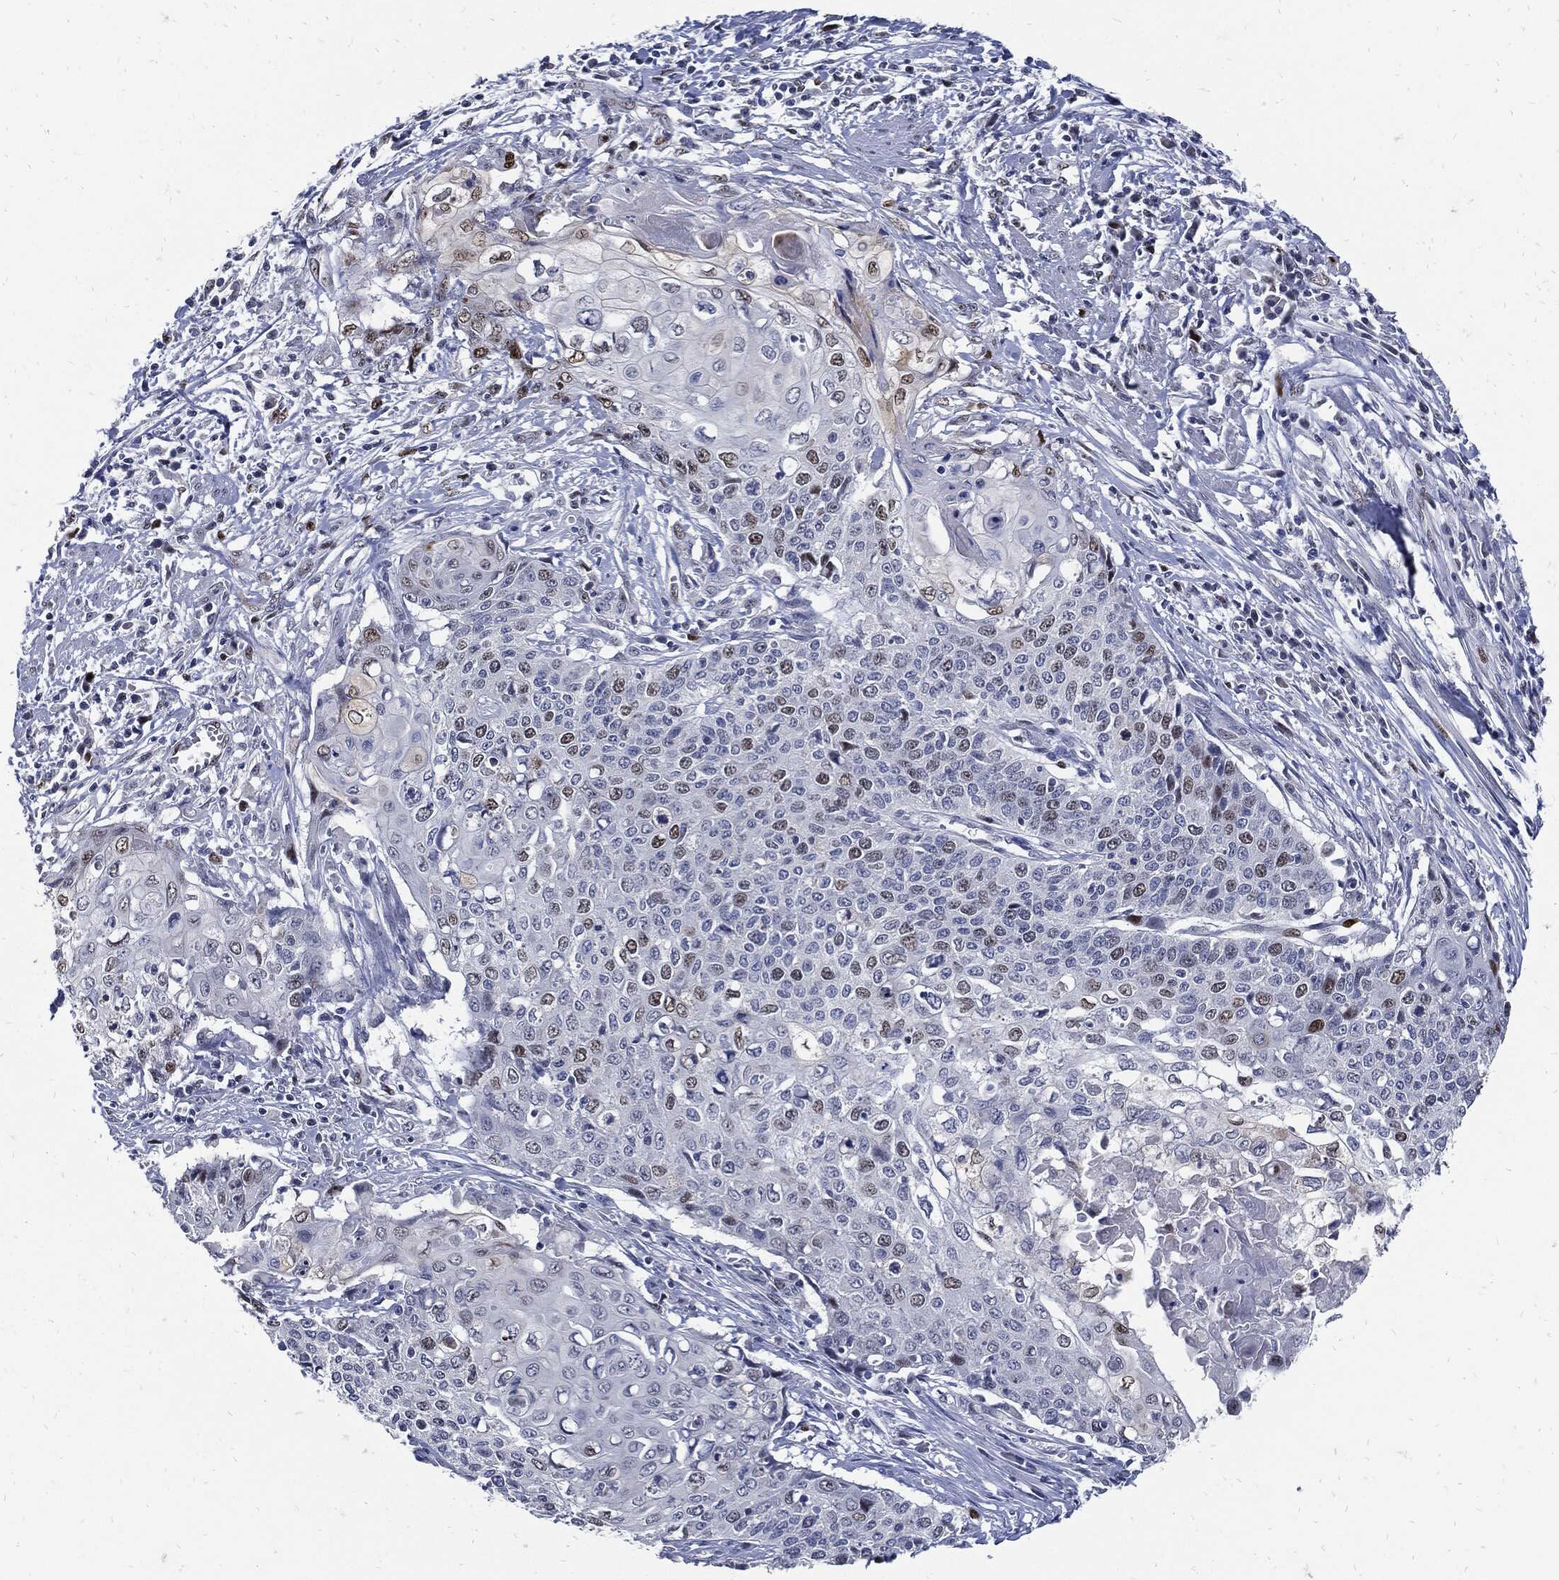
{"staining": {"intensity": "strong", "quantity": "<25%", "location": "nuclear"}, "tissue": "cervical cancer", "cell_type": "Tumor cells", "image_type": "cancer", "snomed": [{"axis": "morphology", "description": "Squamous cell carcinoma, NOS"}, {"axis": "topography", "description": "Cervix"}], "caption": "Approximately <25% of tumor cells in human cervical squamous cell carcinoma display strong nuclear protein expression as visualized by brown immunohistochemical staining.", "gene": "NBN", "patient": {"sex": "female", "age": 39}}